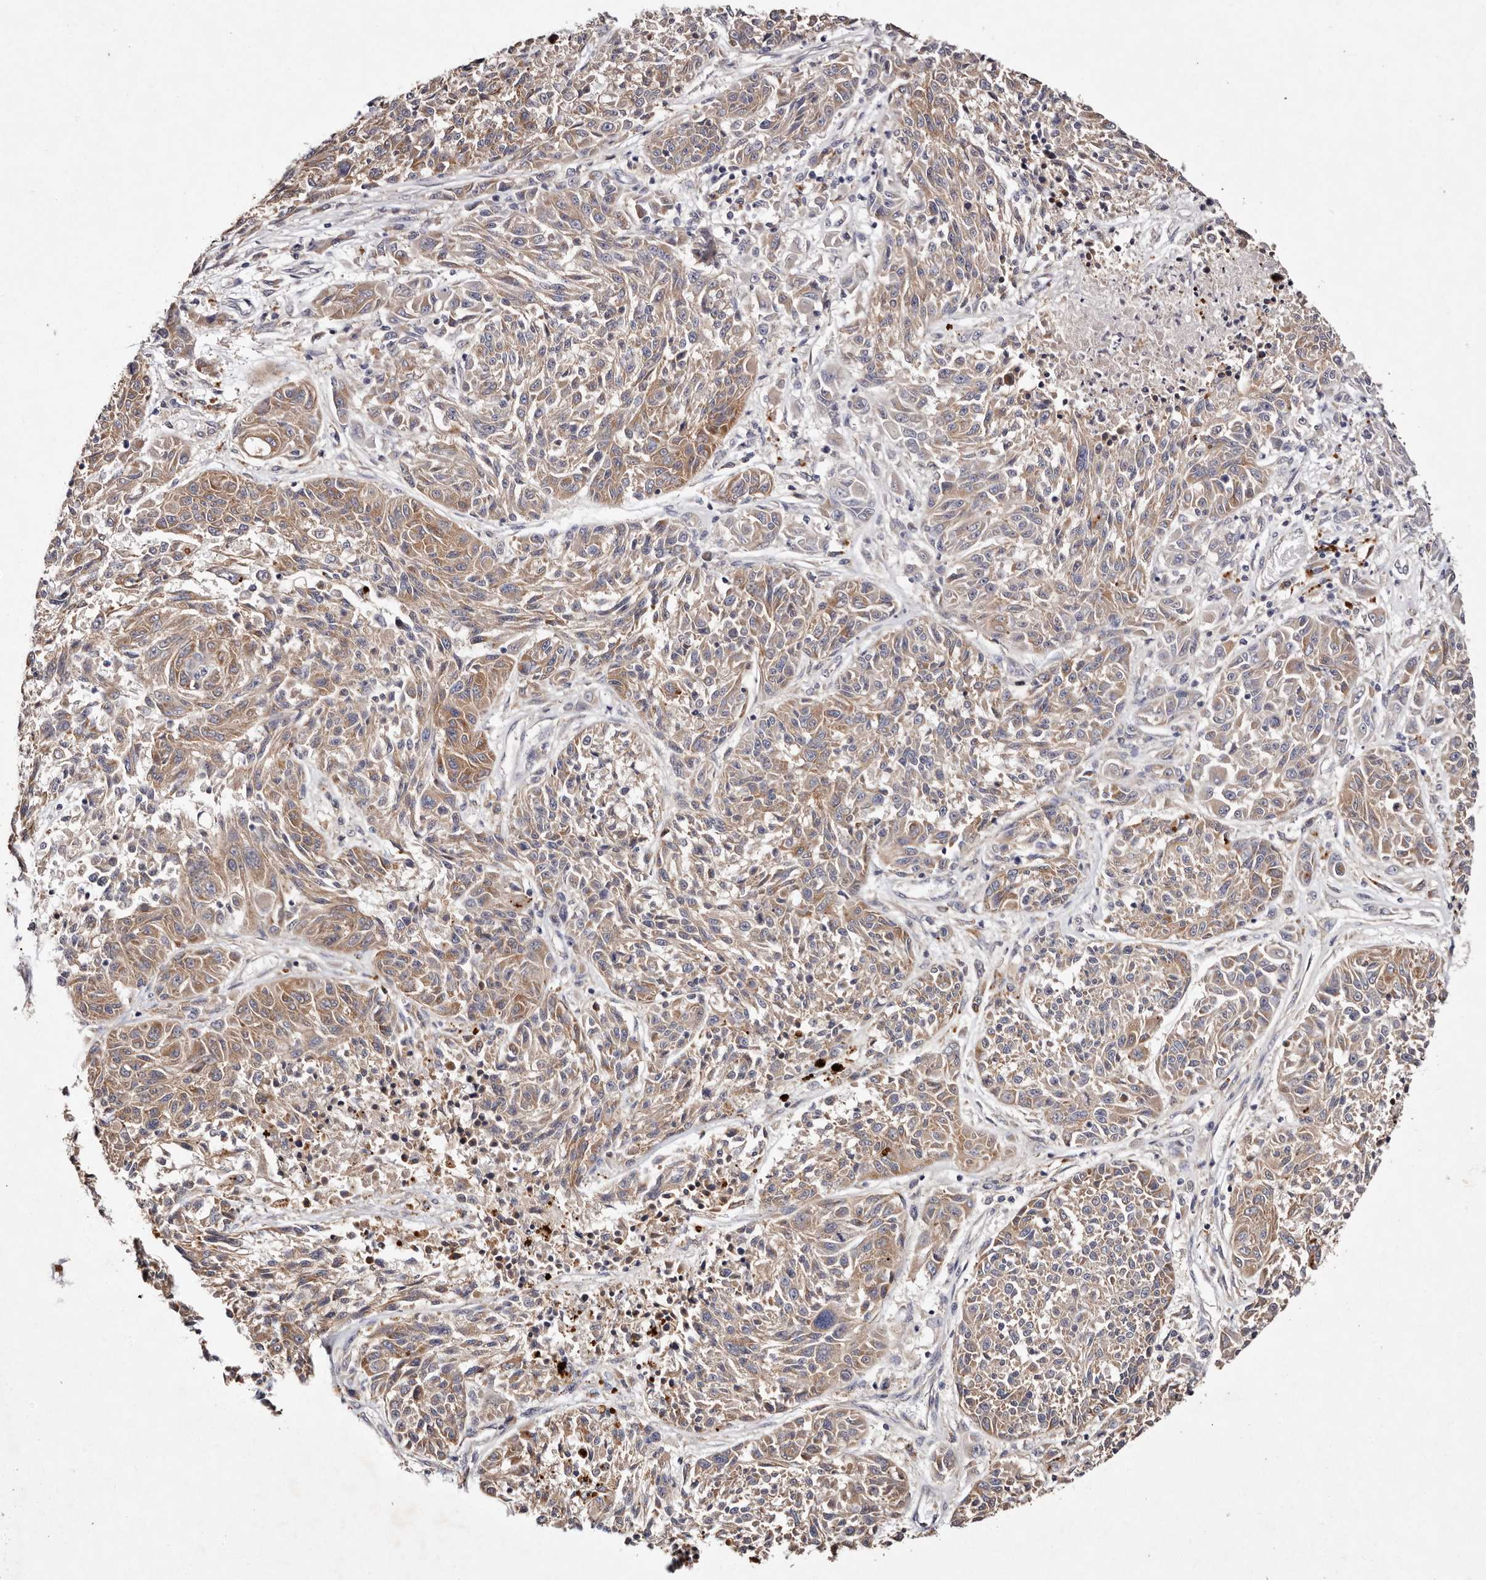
{"staining": {"intensity": "moderate", "quantity": ">75%", "location": "cytoplasmic/membranous"}, "tissue": "melanoma", "cell_type": "Tumor cells", "image_type": "cancer", "snomed": [{"axis": "morphology", "description": "Malignant melanoma, NOS"}, {"axis": "topography", "description": "Skin"}], "caption": "Immunohistochemical staining of melanoma demonstrates medium levels of moderate cytoplasmic/membranous positivity in approximately >75% of tumor cells.", "gene": "TSC2", "patient": {"sex": "male", "age": 53}}